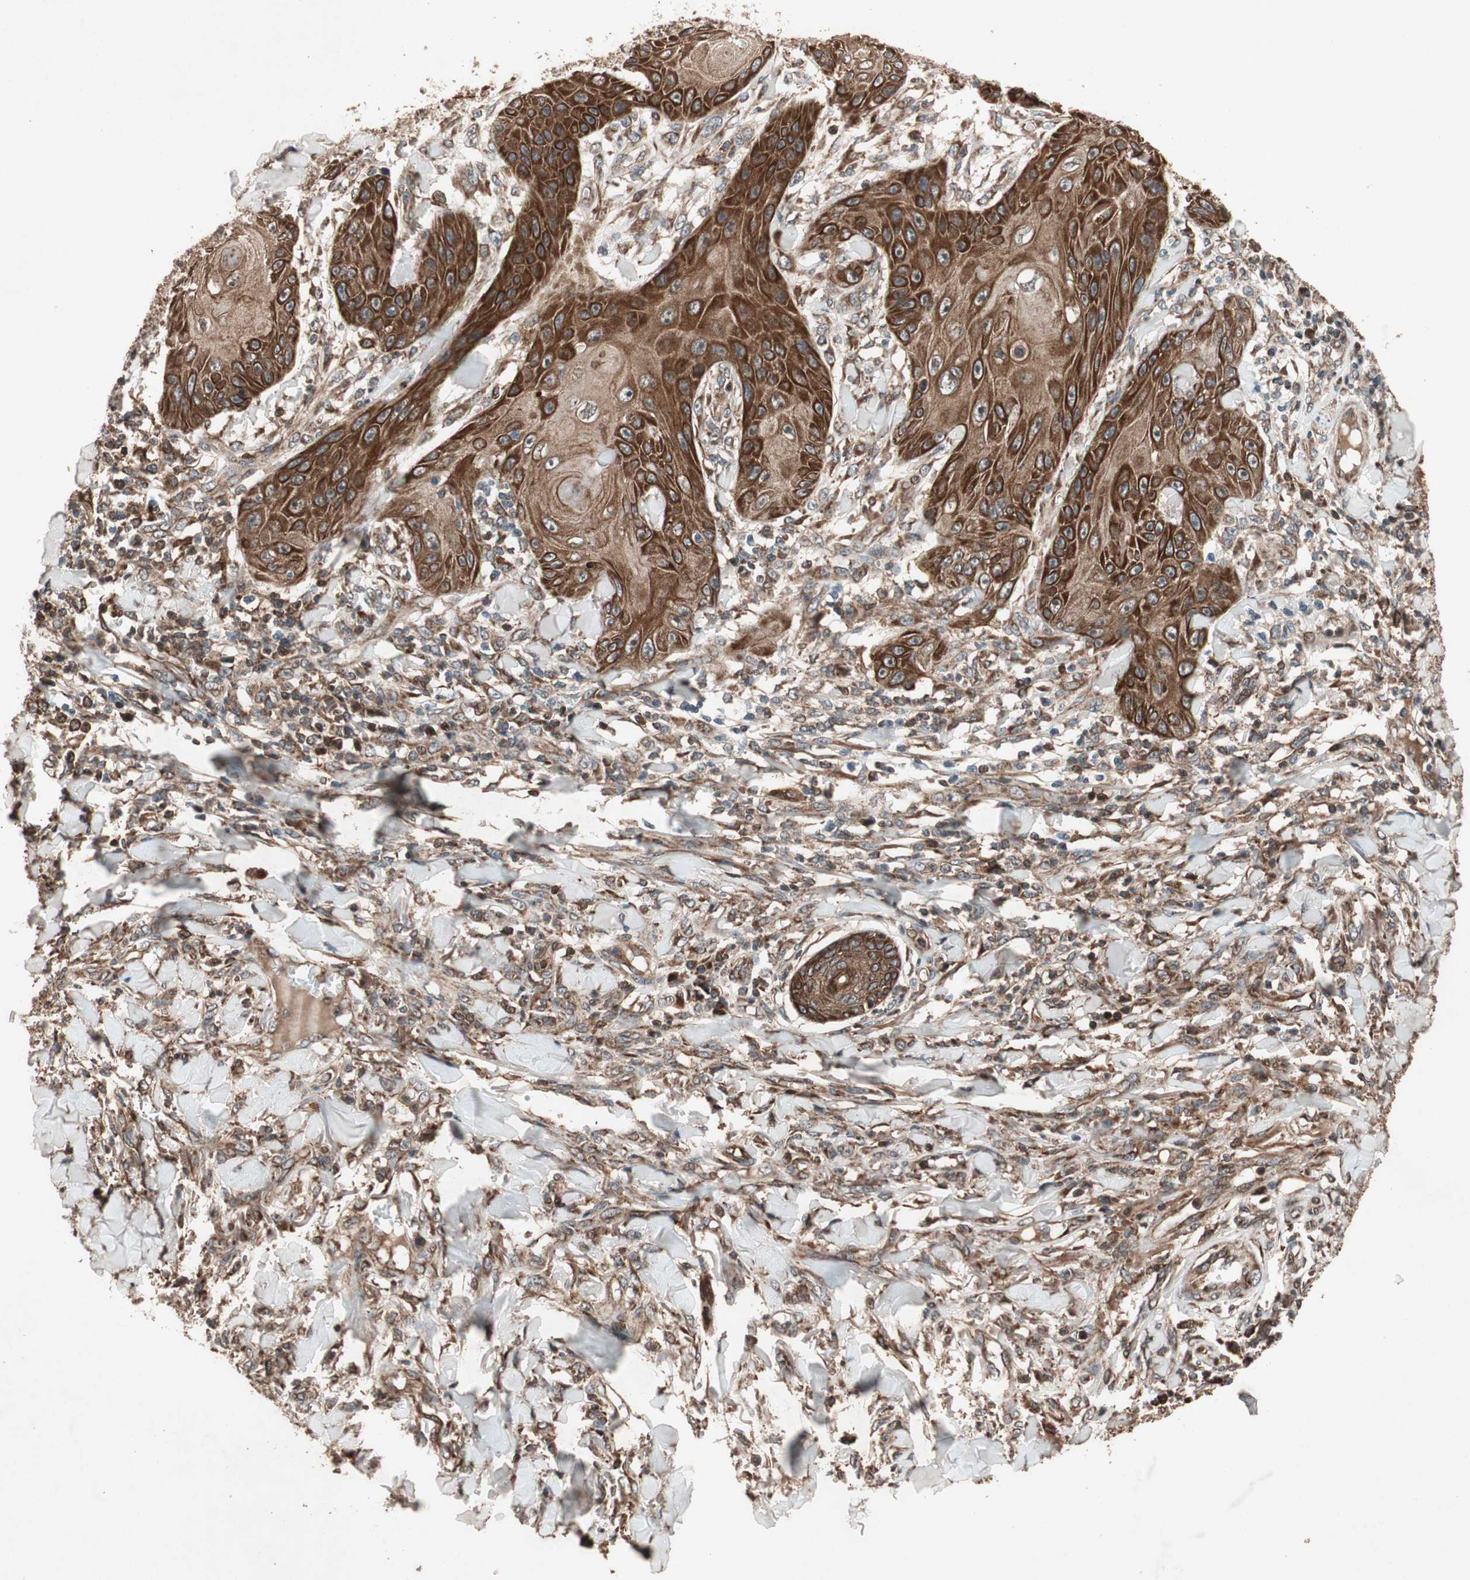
{"staining": {"intensity": "strong", "quantity": ">75%", "location": "cytoplasmic/membranous"}, "tissue": "skin cancer", "cell_type": "Tumor cells", "image_type": "cancer", "snomed": [{"axis": "morphology", "description": "Squamous cell carcinoma, NOS"}, {"axis": "topography", "description": "Skin"}], "caption": "Immunohistochemical staining of skin cancer displays strong cytoplasmic/membranous protein expression in approximately >75% of tumor cells.", "gene": "RAB1A", "patient": {"sex": "female", "age": 78}}